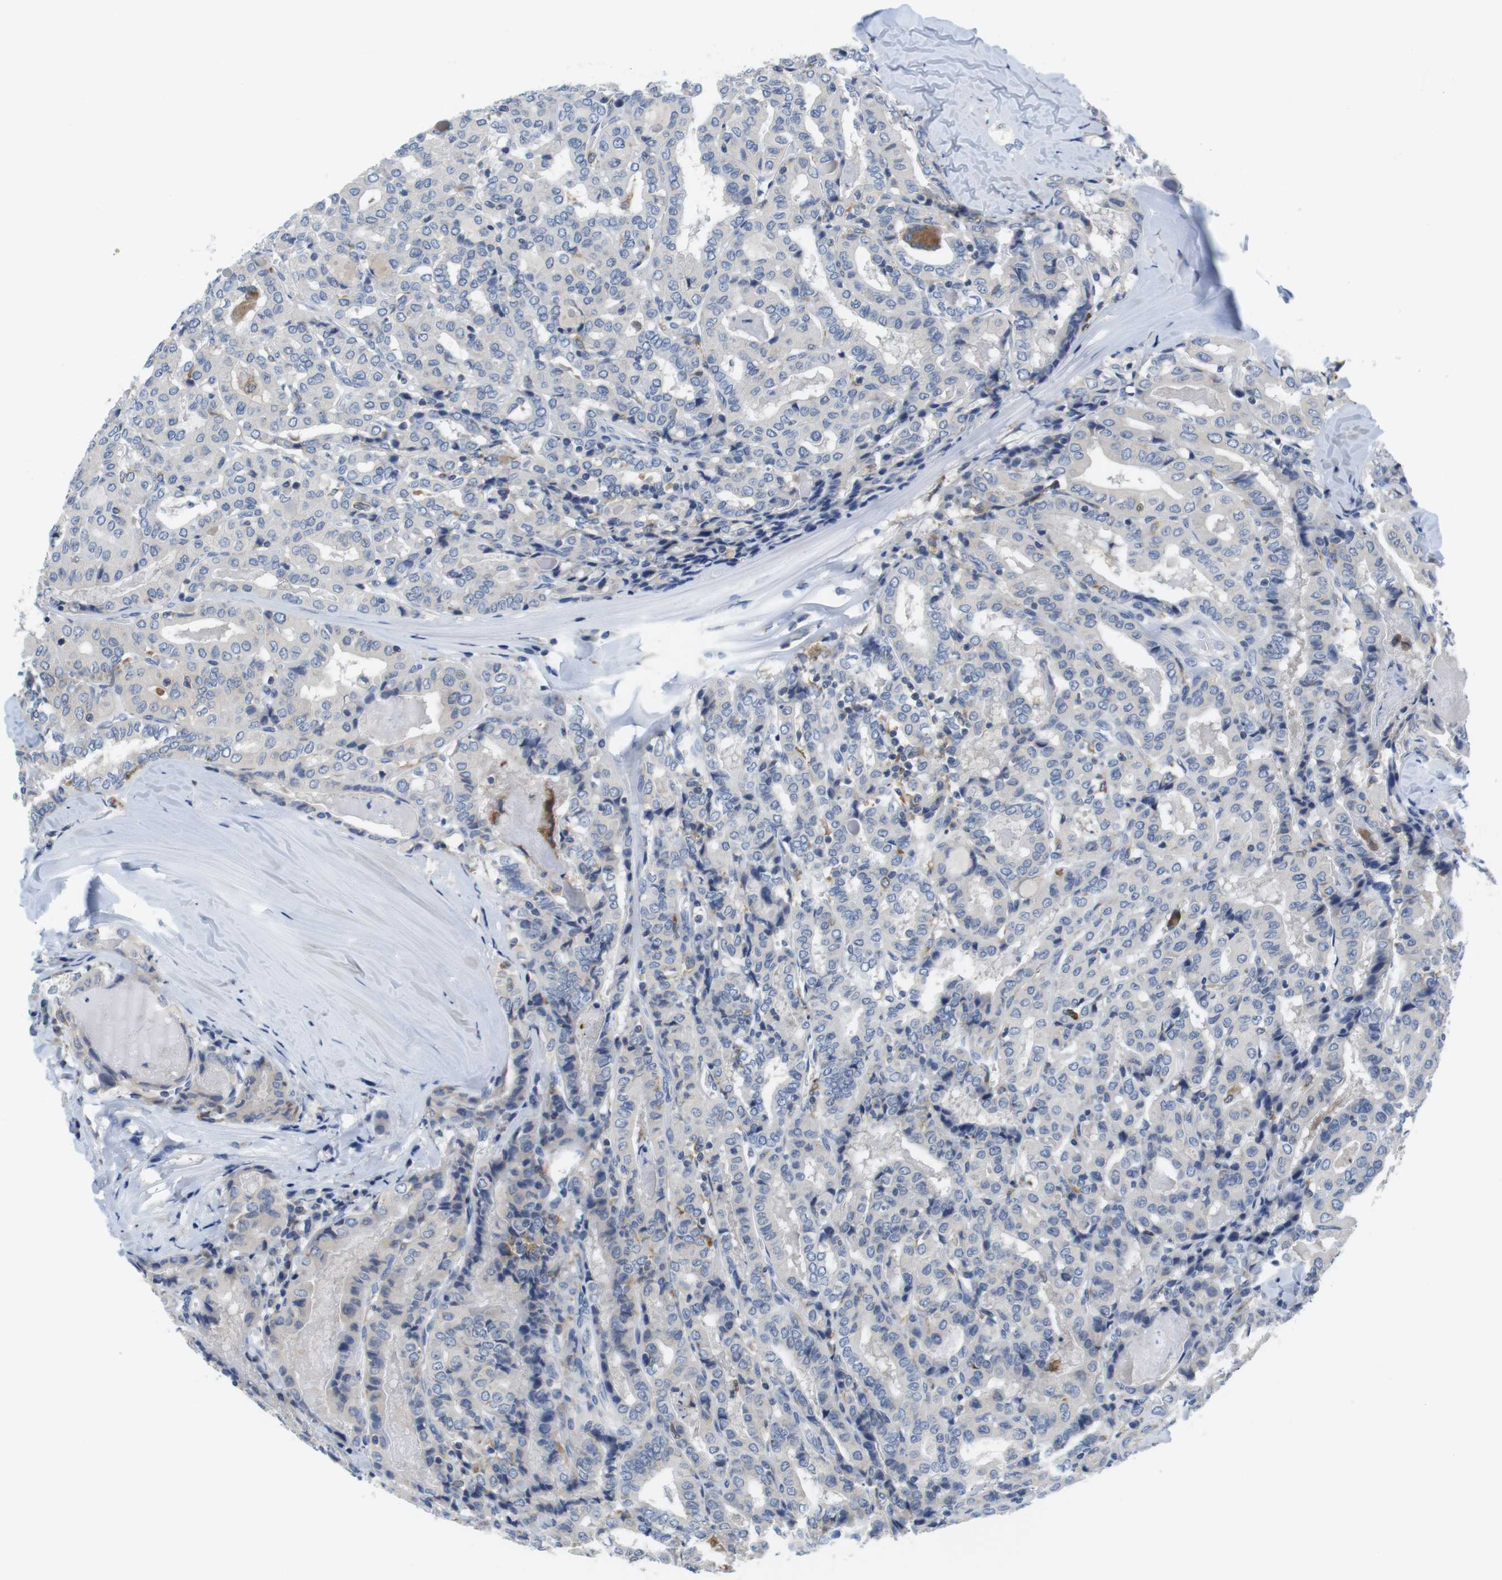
{"staining": {"intensity": "negative", "quantity": "none", "location": "none"}, "tissue": "thyroid cancer", "cell_type": "Tumor cells", "image_type": "cancer", "snomed": [{"axis": "morphology", "description": "Papillary adenocarcinoma, NOS"}, {"axis": "topography", "description": "Thyroid gland"}], "caption": "There is no significant expression in tumor cells of papillary adenocarcinoma (thyroid). (IHC, brightfield microscopy, high magnification).", "gene": "CNGA2", "patient": {"sex": "female", "age": 42}}